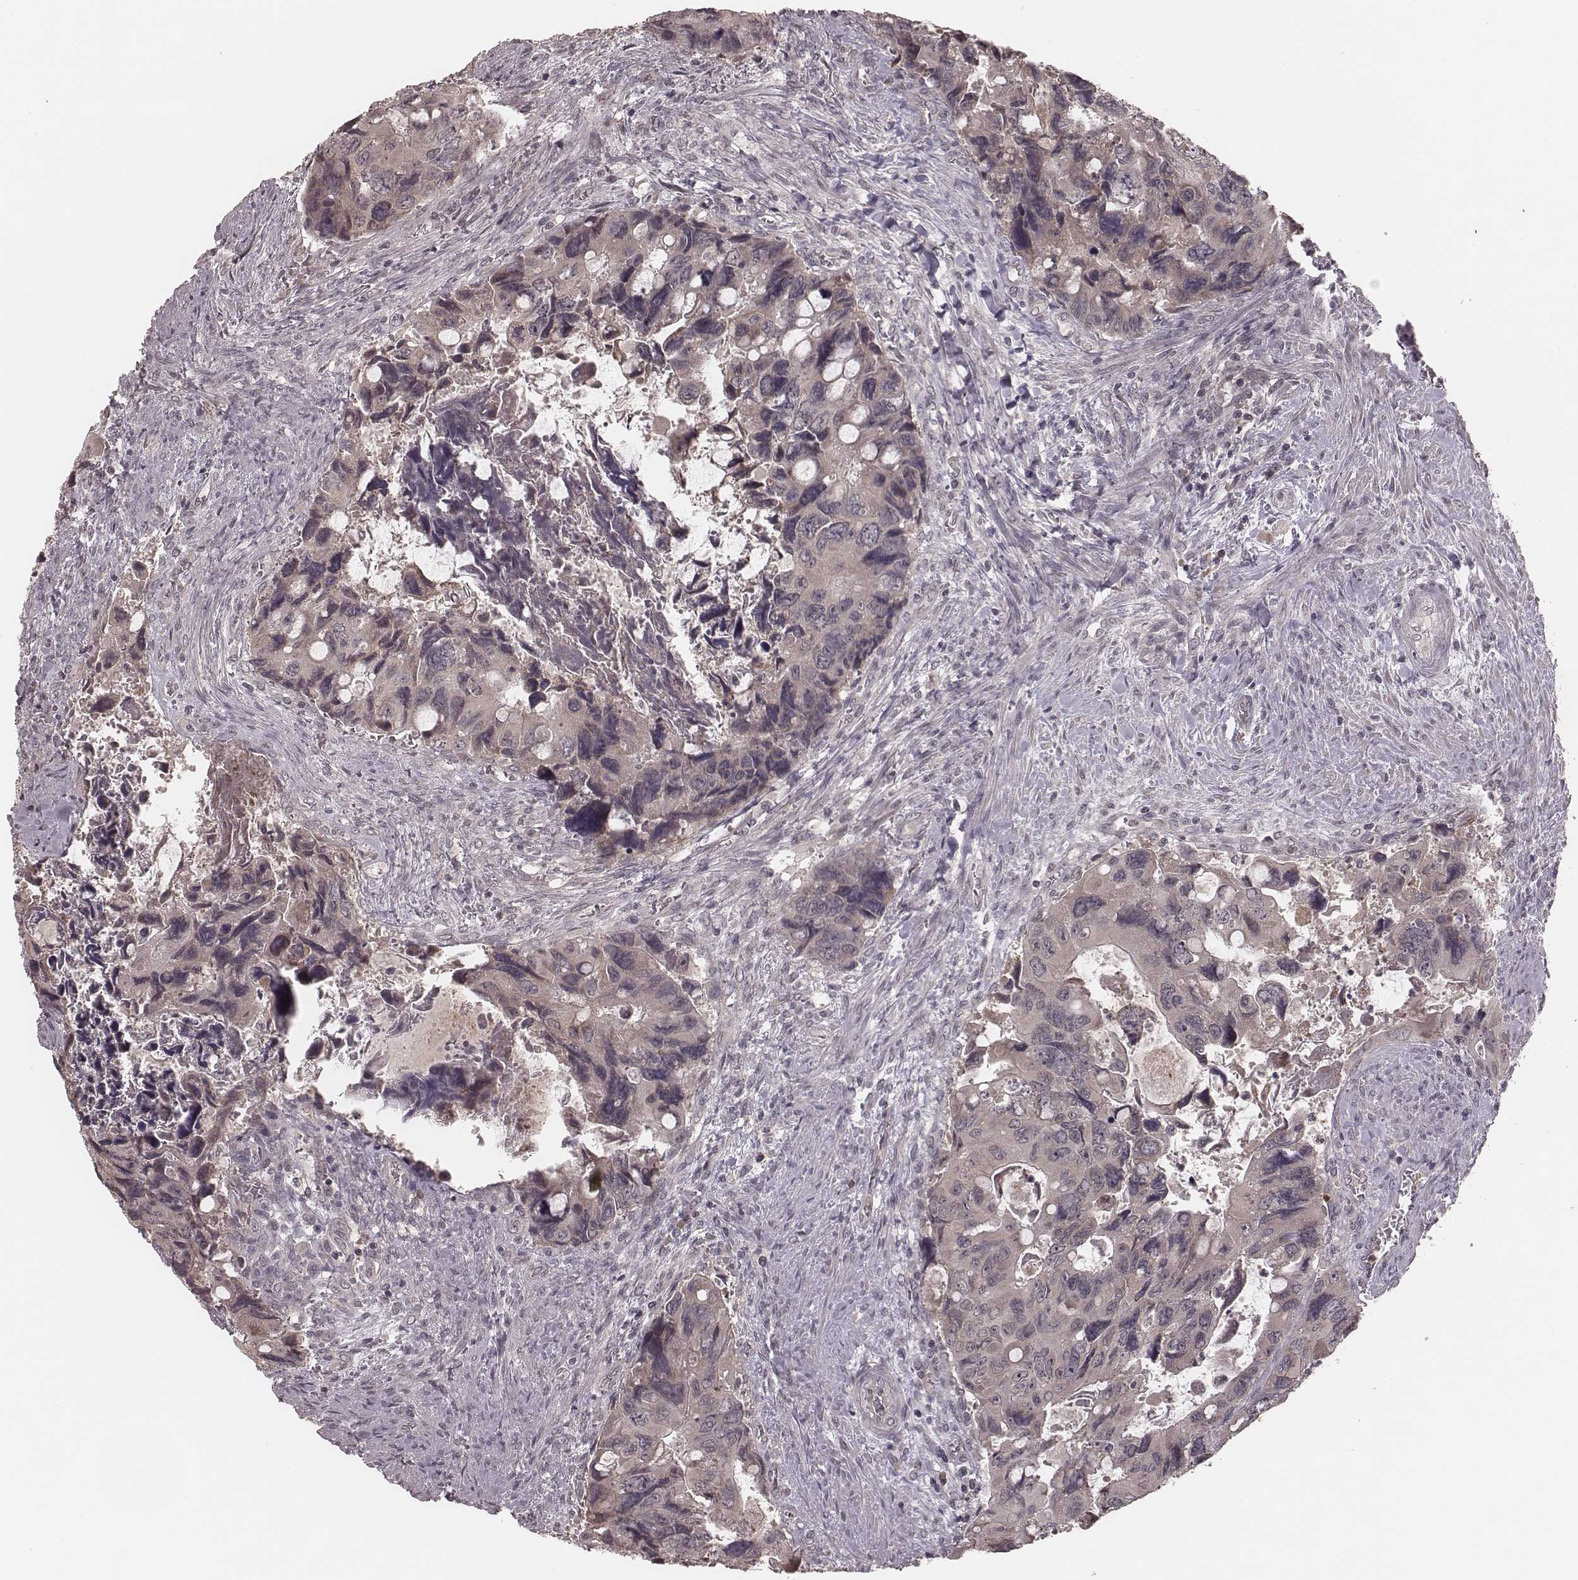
{"staining": {"intensity": "negative", "quantity": "none", "location": "none"}, "tissue": "colorectal cancer", "cell_type": "Tumor cells", "image_type": "cancer", "snomed": [{"axis": "morphology", "description": "Adenocarcinoma, NOS"}, {"axis": "topography", "description": "Rectum"}], "caption": "Image shows no significant protein expression in tumor cells of adenocarcinoma (colorectal). (Immunohistochemistry (ihc), brightfield microscopy, high magnification).", "gene": "IL5", "patient": {"sex": "male", "age": 62}}